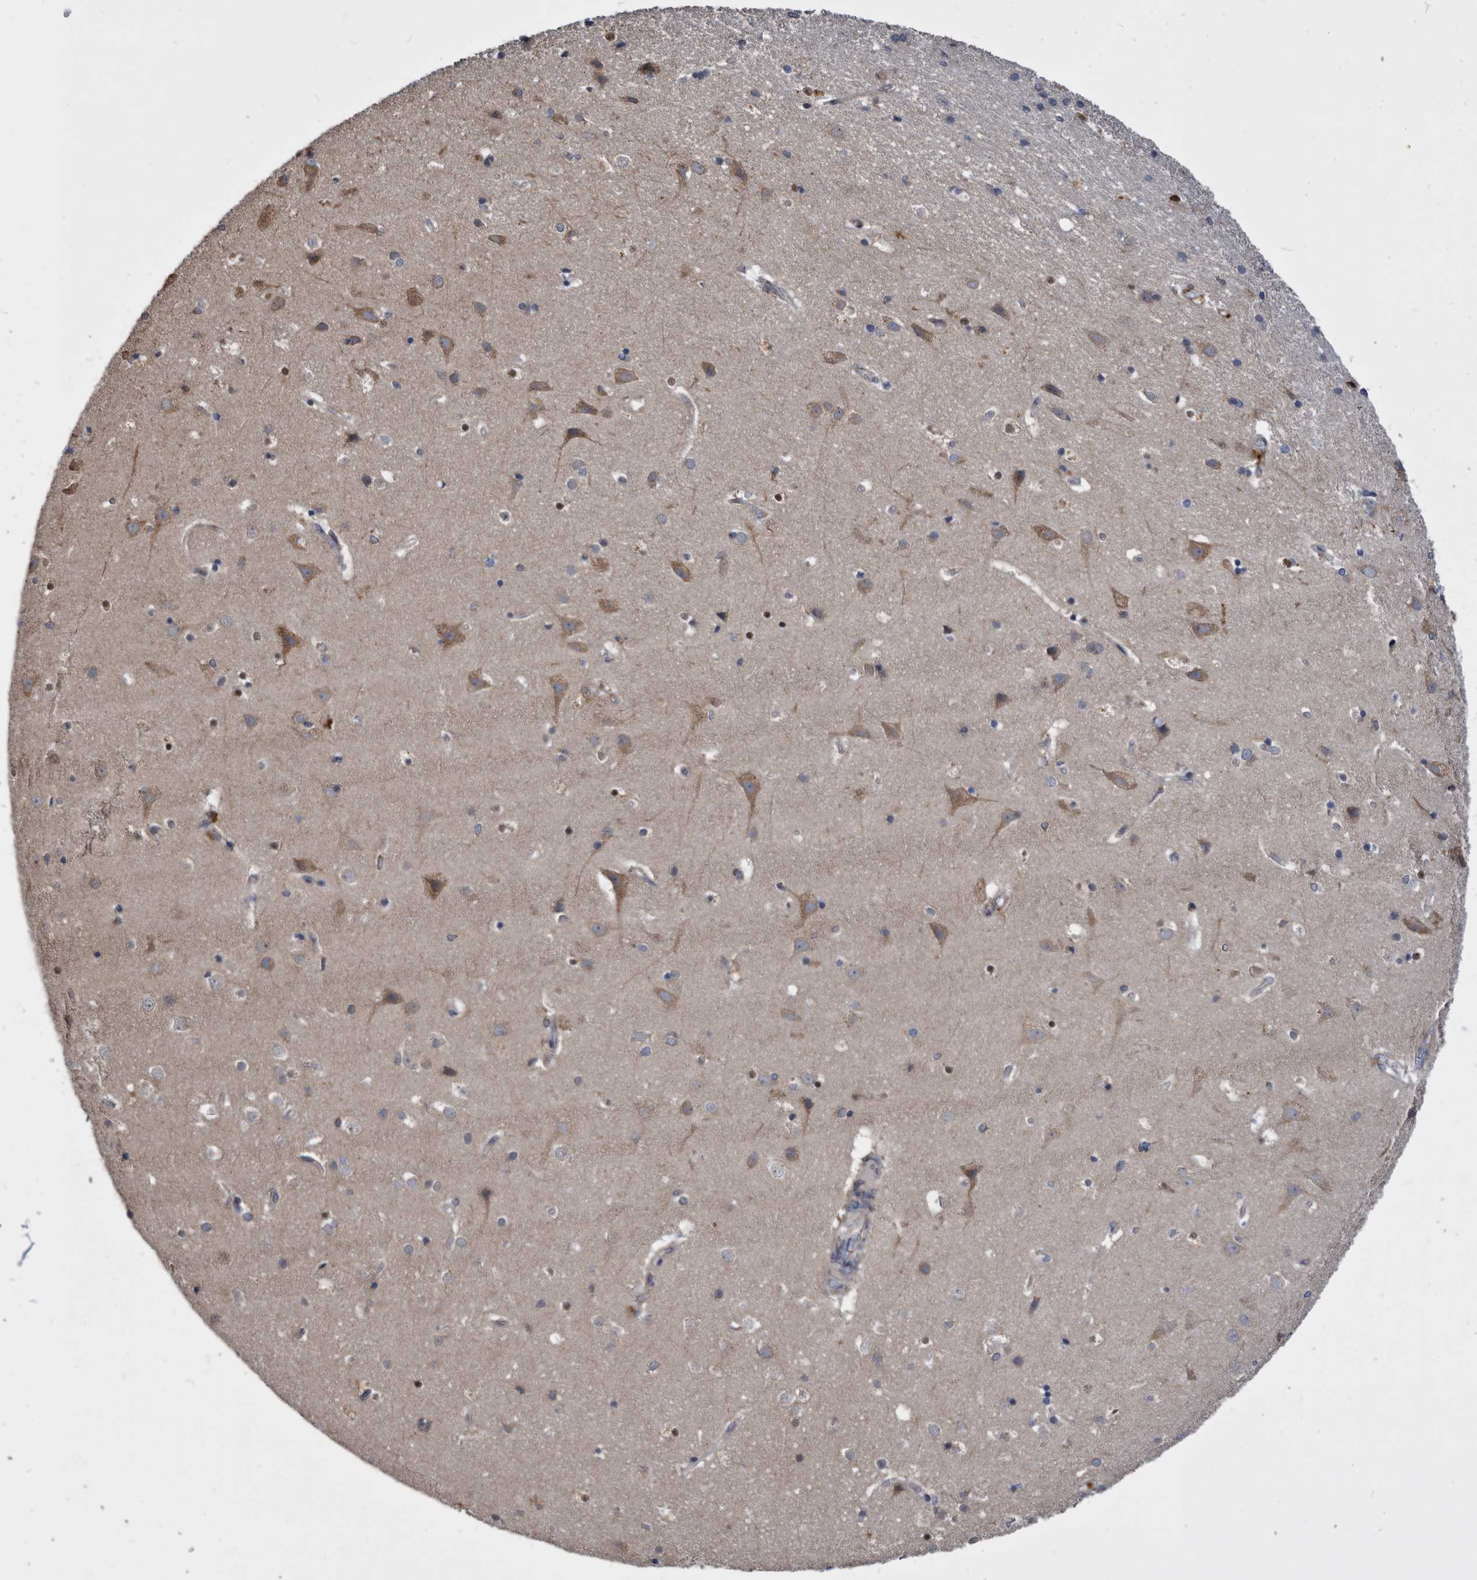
{"staining": {"intensity": "negative", "quantity": "none", "location": "none"}, "tissue": "cerebral cortex", "cell_type": "Endothelial cells", "image_type": "normal", "snomed": [{"axis": "morphology", "description": "Normal tissue, NOS"}, {"axis": "topography", "description": "Cerebral cortex"}], "caption": "DAB immunohistochemical staining of normal cerebral cortex shows no significant expression in endothelial cells.", "gene": "NRBP1", "patient": {"sex": "male", "age": 54}}